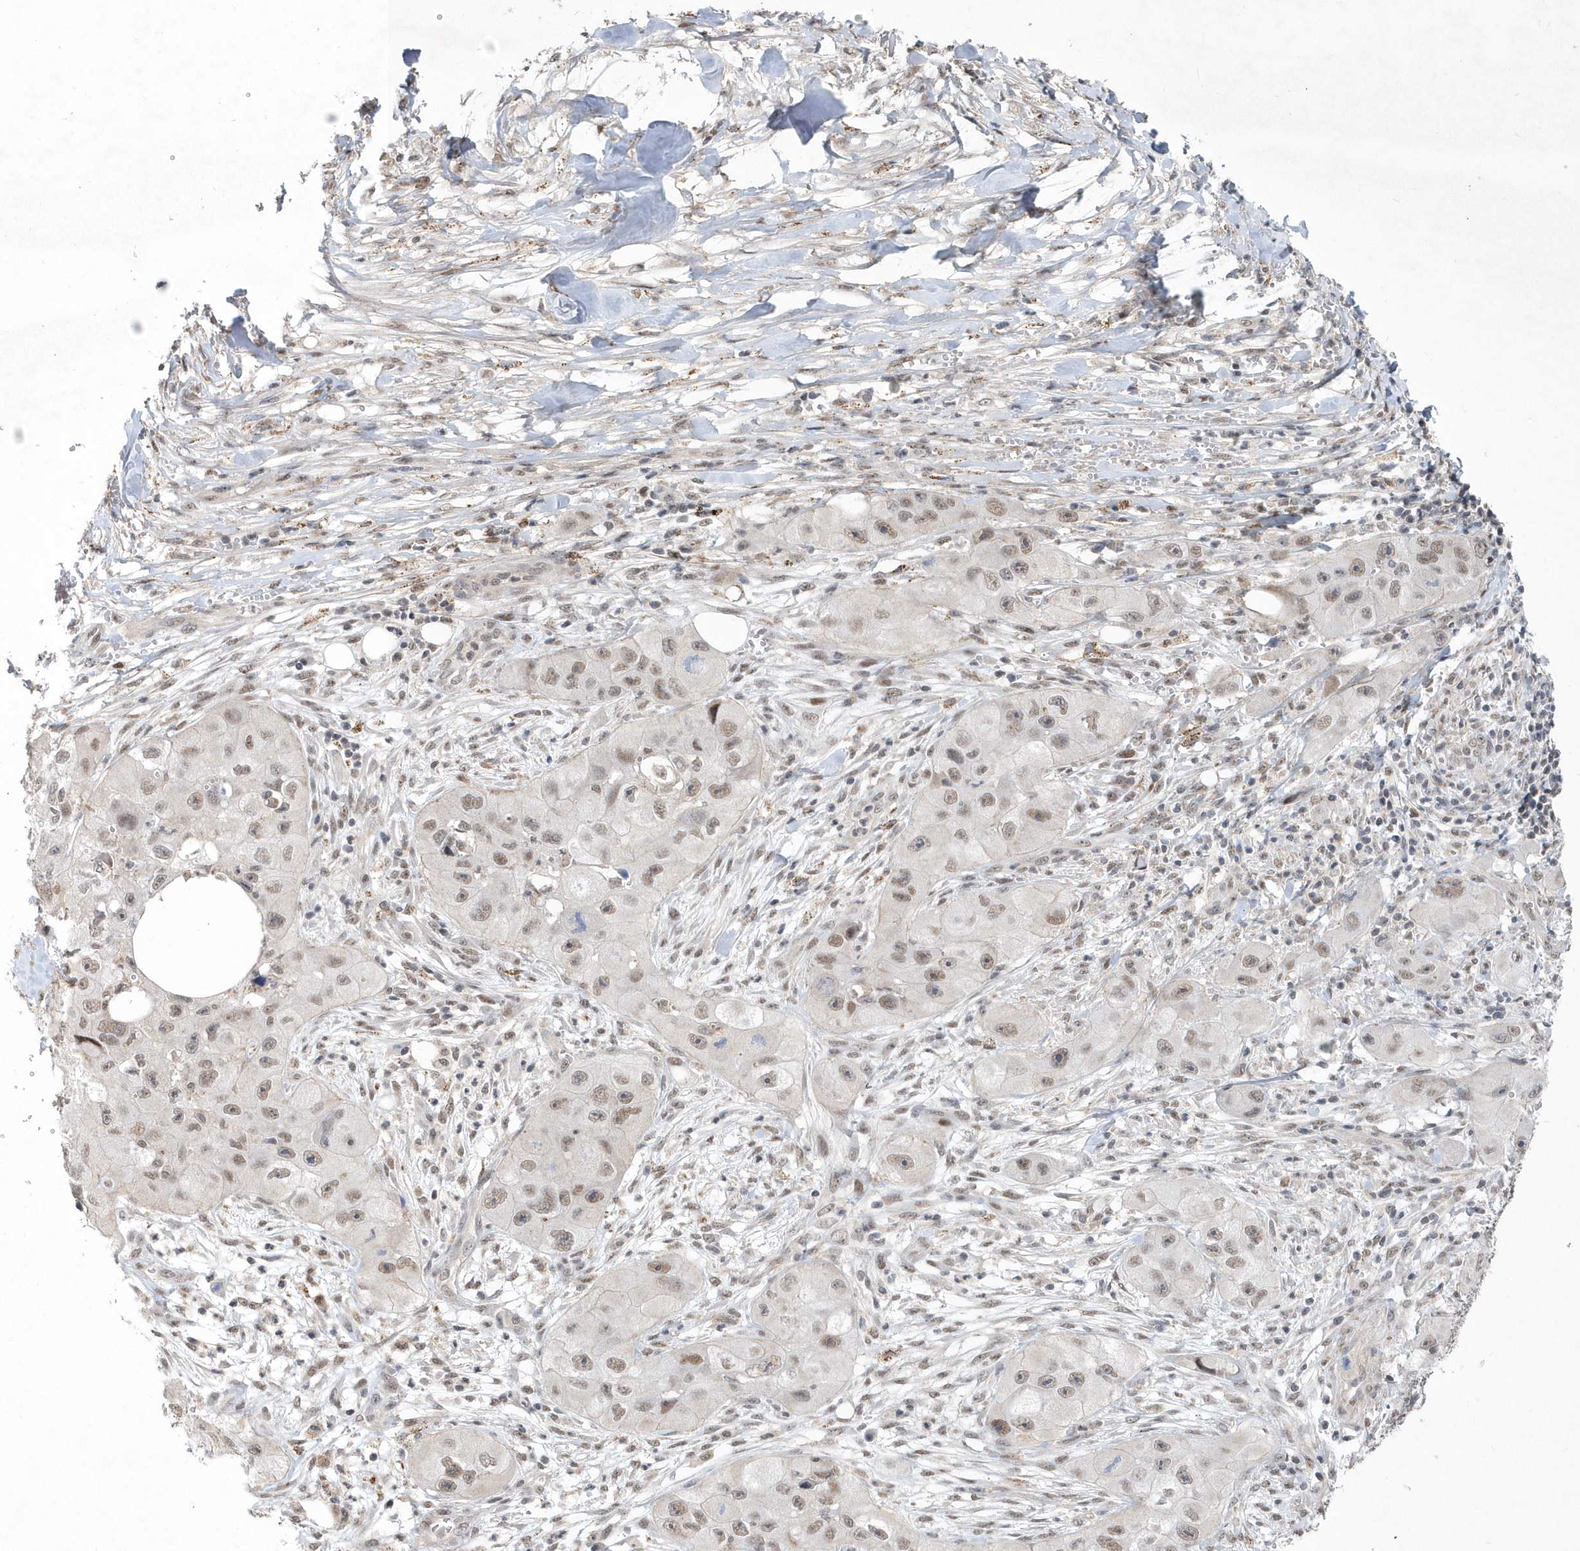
{"staining": {"intensity": "weak", "quantity": ">75%", "location": "nuclear"}, "tissue": "skin cancer", "cell_type": "Tumor cells", "image_type": "cancer", "snomed": [{"axis": "morphology", "description": "Squamous cell carcinoma, NOS"}, {"axis": "topography", "description": "Skin"}, {"axis": "topography", "description": "Subcutis"}], "caption": "Protein expression by immunohistochemistry (IHC) demonstrates weak nuclear expression in about >75% of tumor cells in skin cancer (squamous cell carcinoma).", "gene": "BOD1L1", "patient": {"sex": "male", "age": 73}}